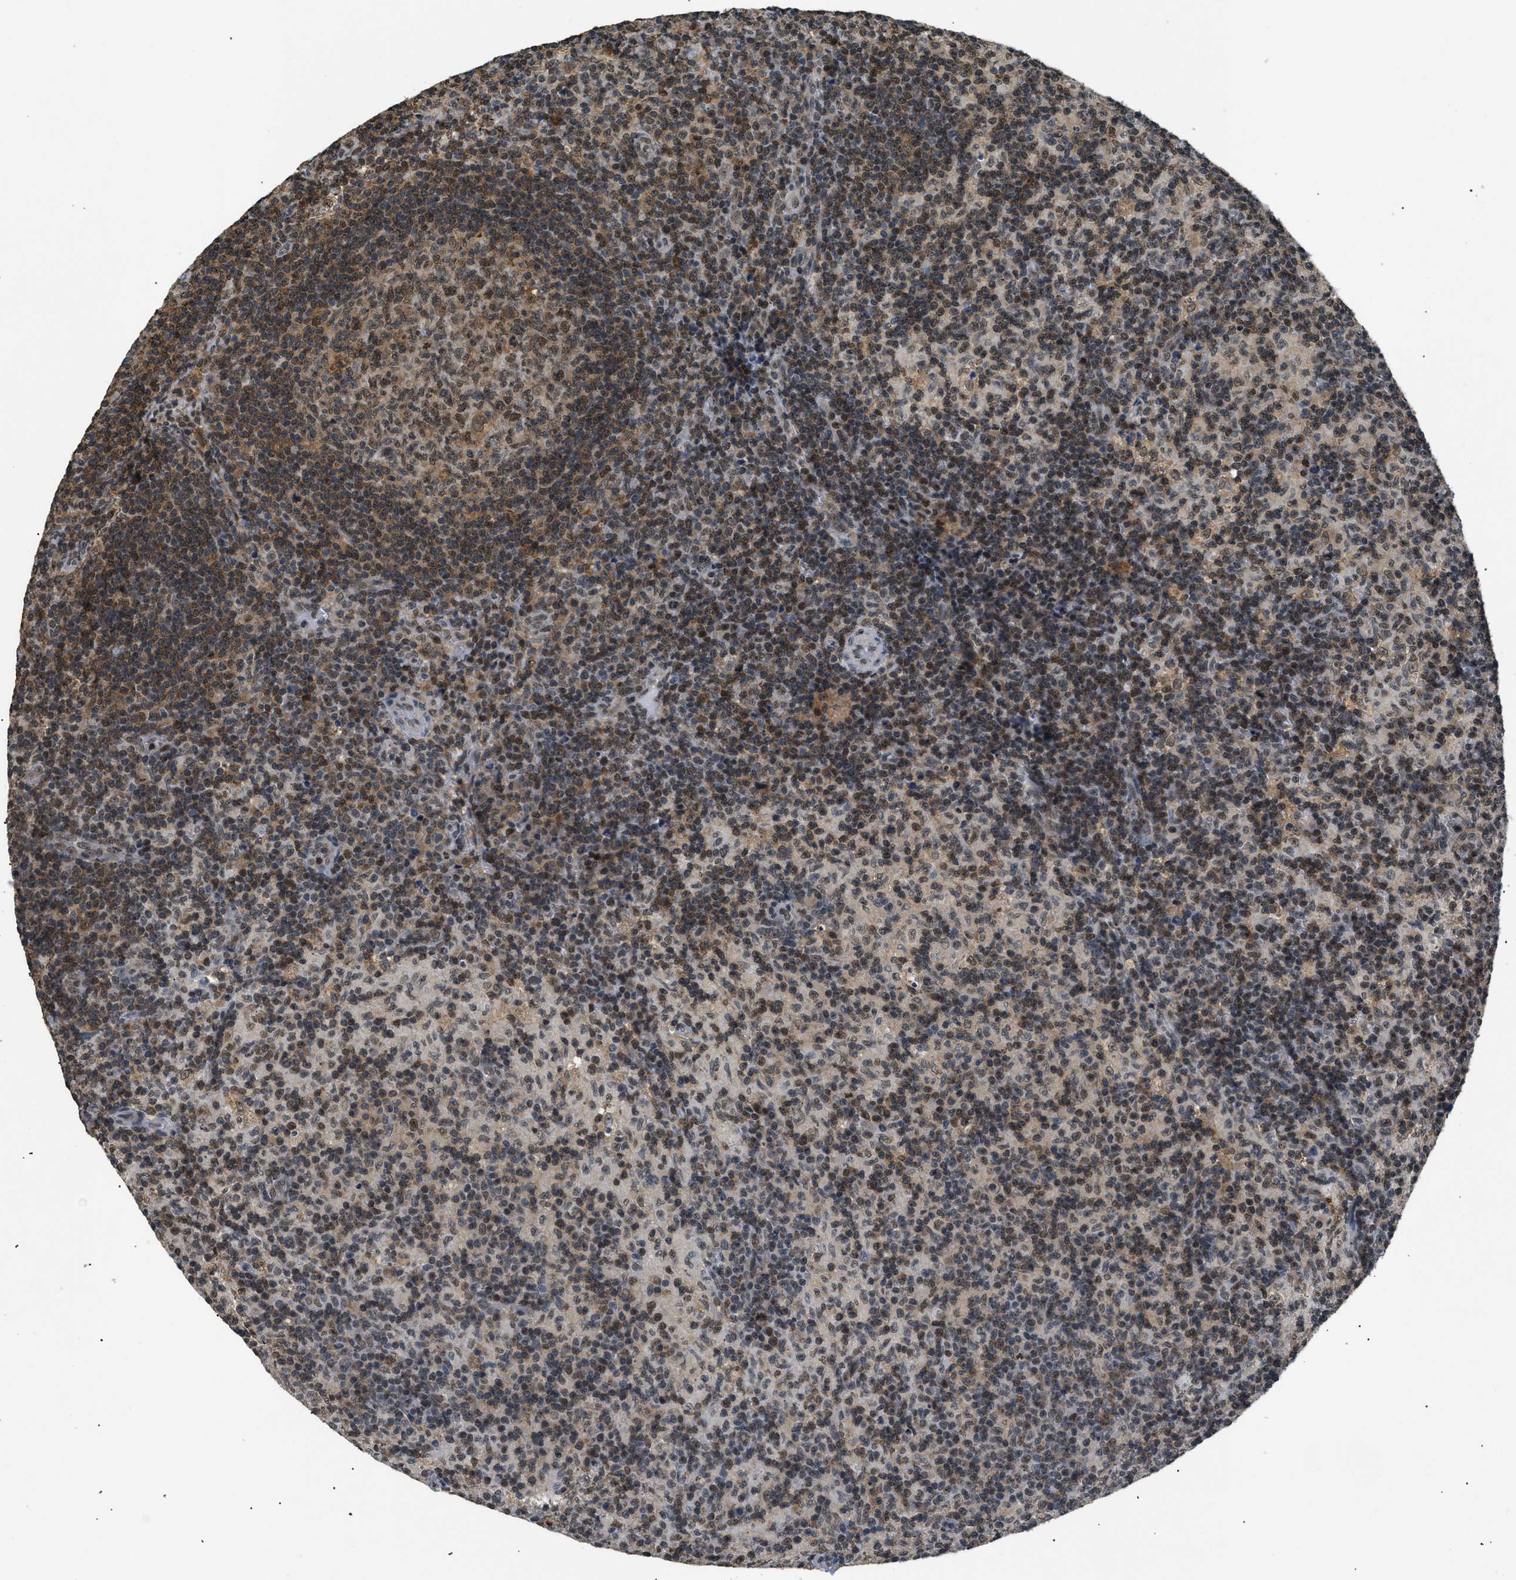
{"staining": {"intensity": "moderate", "quantity": ">75%", "location": "cytoplasmic/membranous,nuclear"}, "tissue": "lymph node", "cell_type": "Germinal center cells", "image_type": "normal", "snomed": [{"axis": "morphology", "description": "Normal tissue, NOS"}, {"axis": "morphology", "description": "Inflammation, NOS"}, {"axis": "topography", "description": "Lymph node"}], "caption": "This is an image of IHC staining of unremarkable lymph node, which shows moderate expression in the cytoplasmic/membranous,nuclear of germinal center cells.", "gene": "RBM5", "patient": {"sex": "male", "age": 55}}